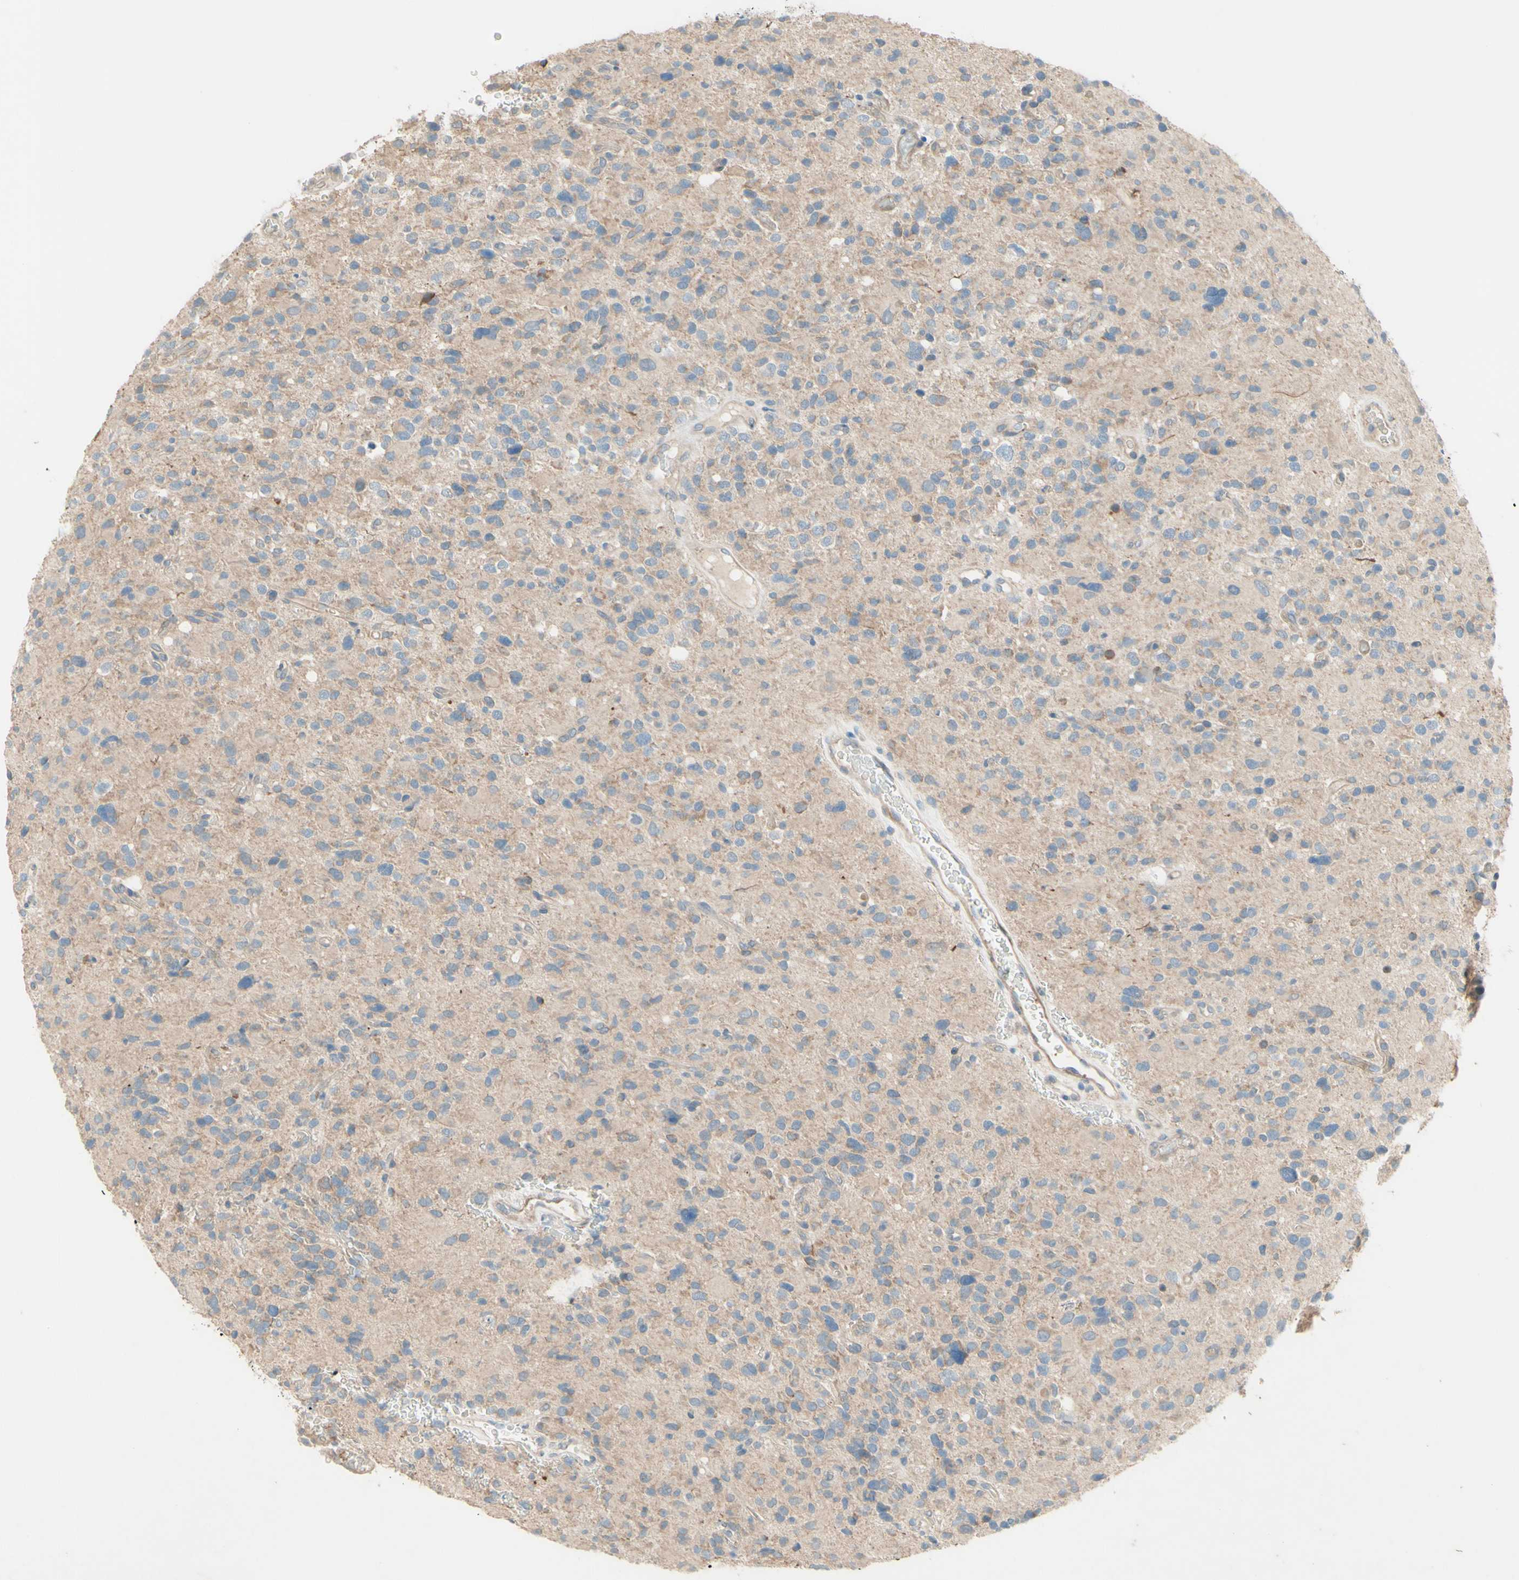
{"staining": {"intensity": "weak", "quantity": "25%-75%", "location": "cytoplasmic/membranous"}, "tissue": "glioma", "cell_type": "Tumor cells", "image_type": "cancer", "snomed": [{"axis": "morphology", "description": "Glioma, malignant, High grade"}, {"axis": "topography", "description": "Brain"}], "caption": "Tumor cells display weak cytoplasmic/membranous expression in about 25%-75% of cells in malignant glioma (high-grade). (IHC, brightfield microscopy, high magnification).", "gene": "IL2", "patient": {"sex": "male", "age": 48}}